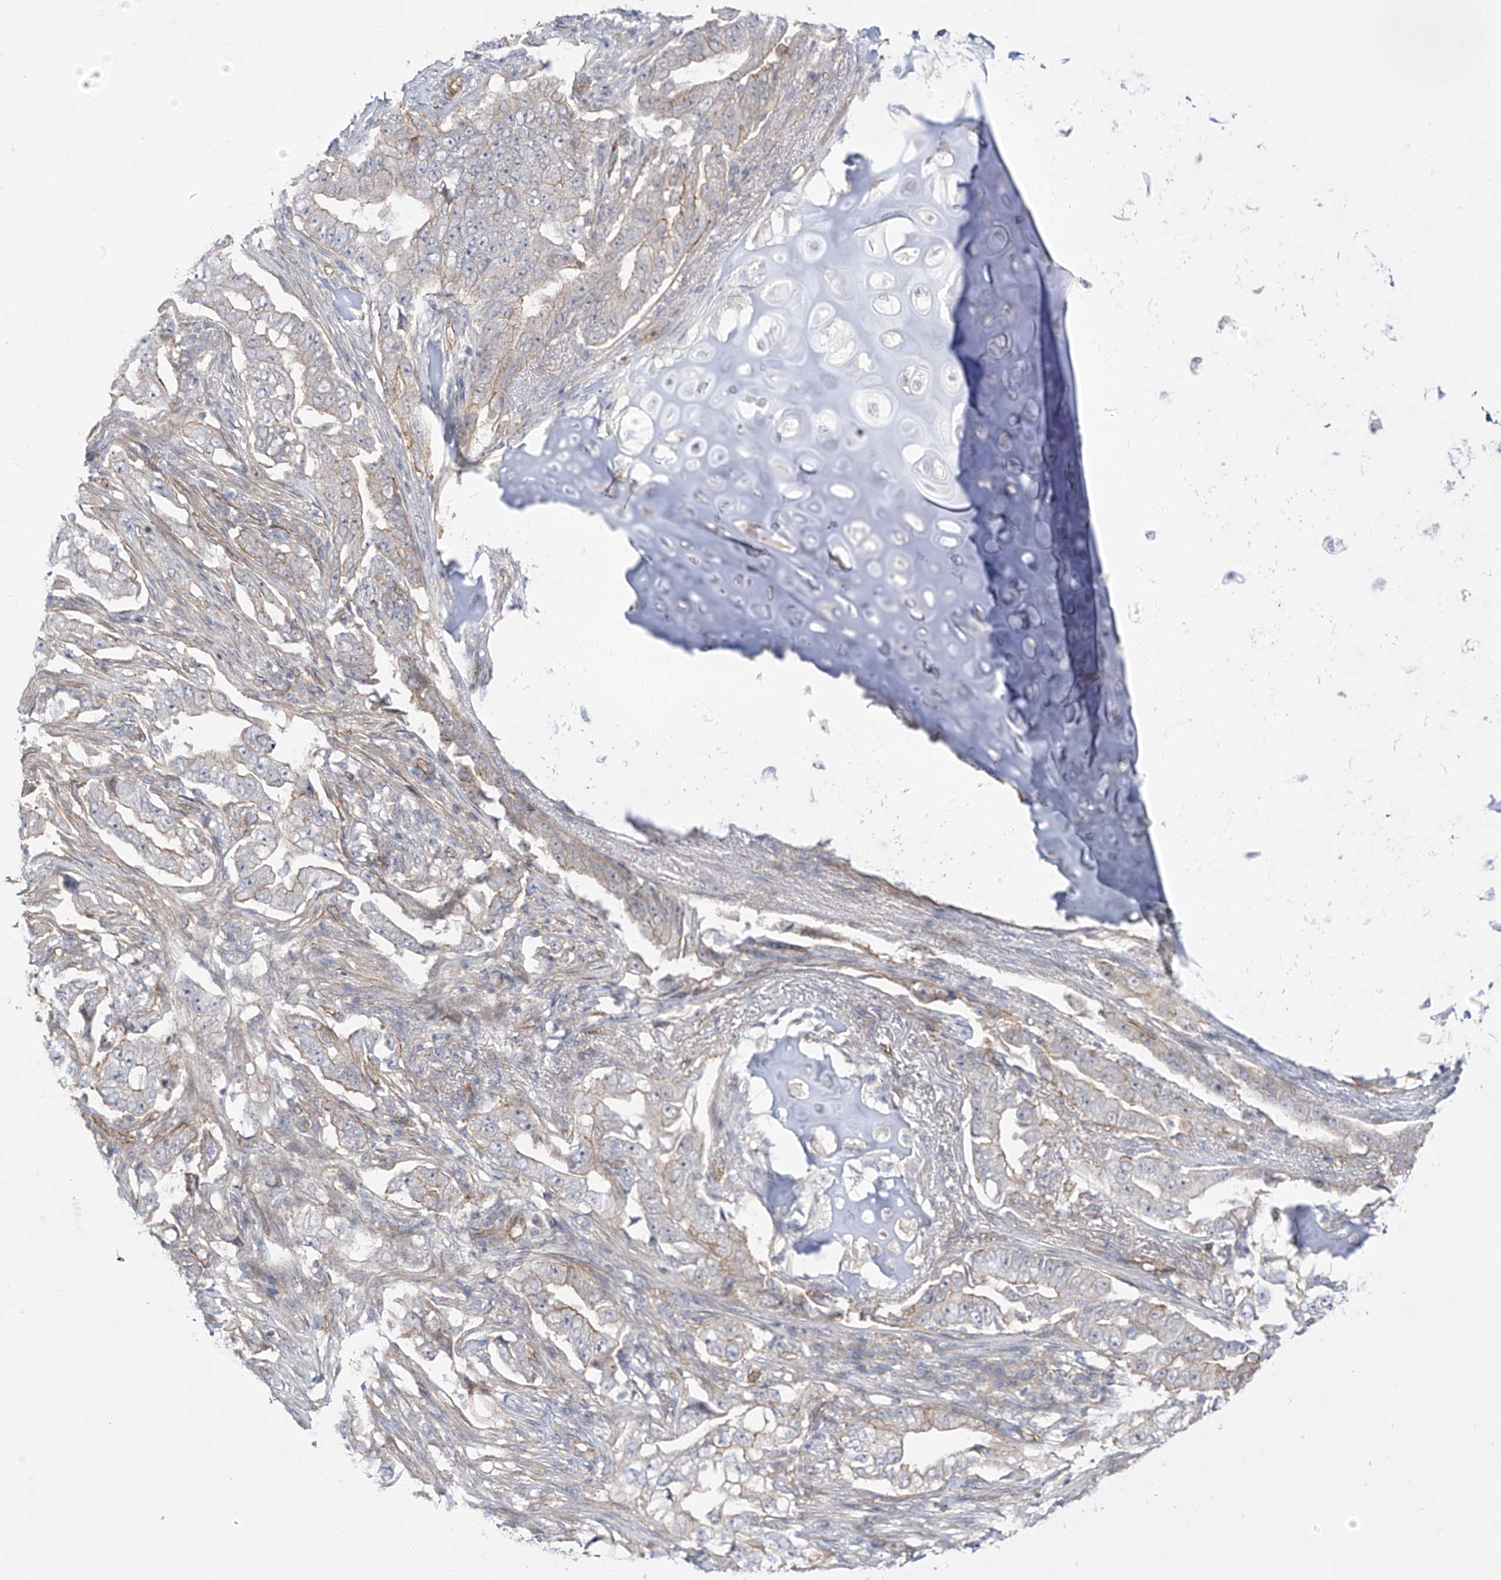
{"staining": {"intensity": "weak", "quantity": "<25%", "location": "cytoplasmic/membranous"}, "tissue": "lung cancer", "cell_type": "Tumor cells", "image_type": "cancer", "snomed": [{"axis": "morphology", "description": "Adenocarcinoma, NOS"}, {"axis": "topography", "description": "Lung"}], "caption": "The photomicrograph shows no significant expression in tumor cells of lung cancer (adenocarcinoma).", "gene": "ZNF180", "patient": {"sex": "female", "age": 51}}